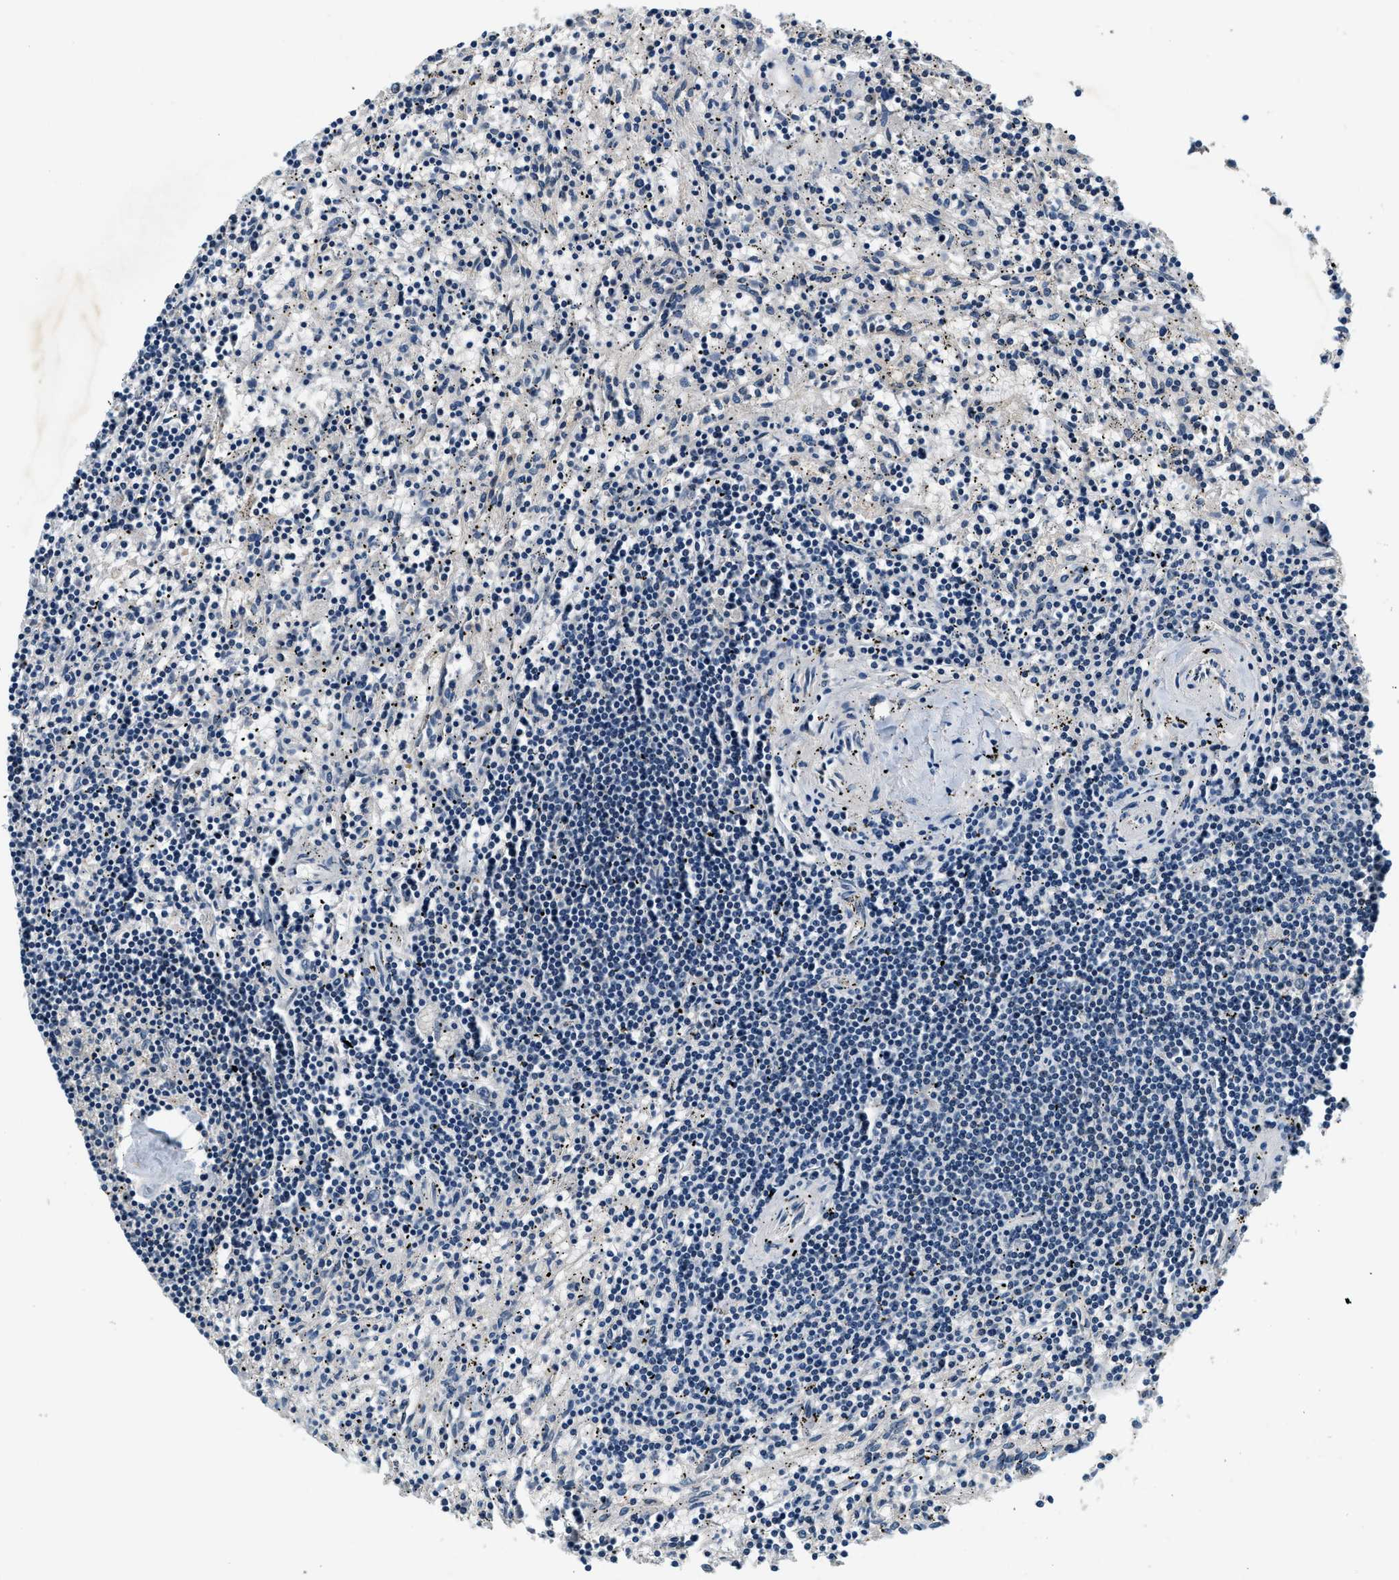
{"staining": {"intensity": "negative", "quantity": "none", "location": "none"}, "tissue": "lymphoma", "cell_type": "Tumor cells", "image_type": "cancer", "snomed": [{"axis": "morphology", "description": "Malignant lymphoma, non-Hodgkin's type, Low grade"}, {"axis": "topography", "description": "Spleen"}], "caption": "IHC histopathology image of neoplastic tissue: human lymphoma stained with DAB (3,3'-diaminobenzidine) demonstrates no significant protein positivity in tumor cells. The staining is performed using DAB brown chromogen with nuclei counter-stained in using hematoxylin.", "gene": "YAE1", "patient": {"sex": "male", "age": 76}}